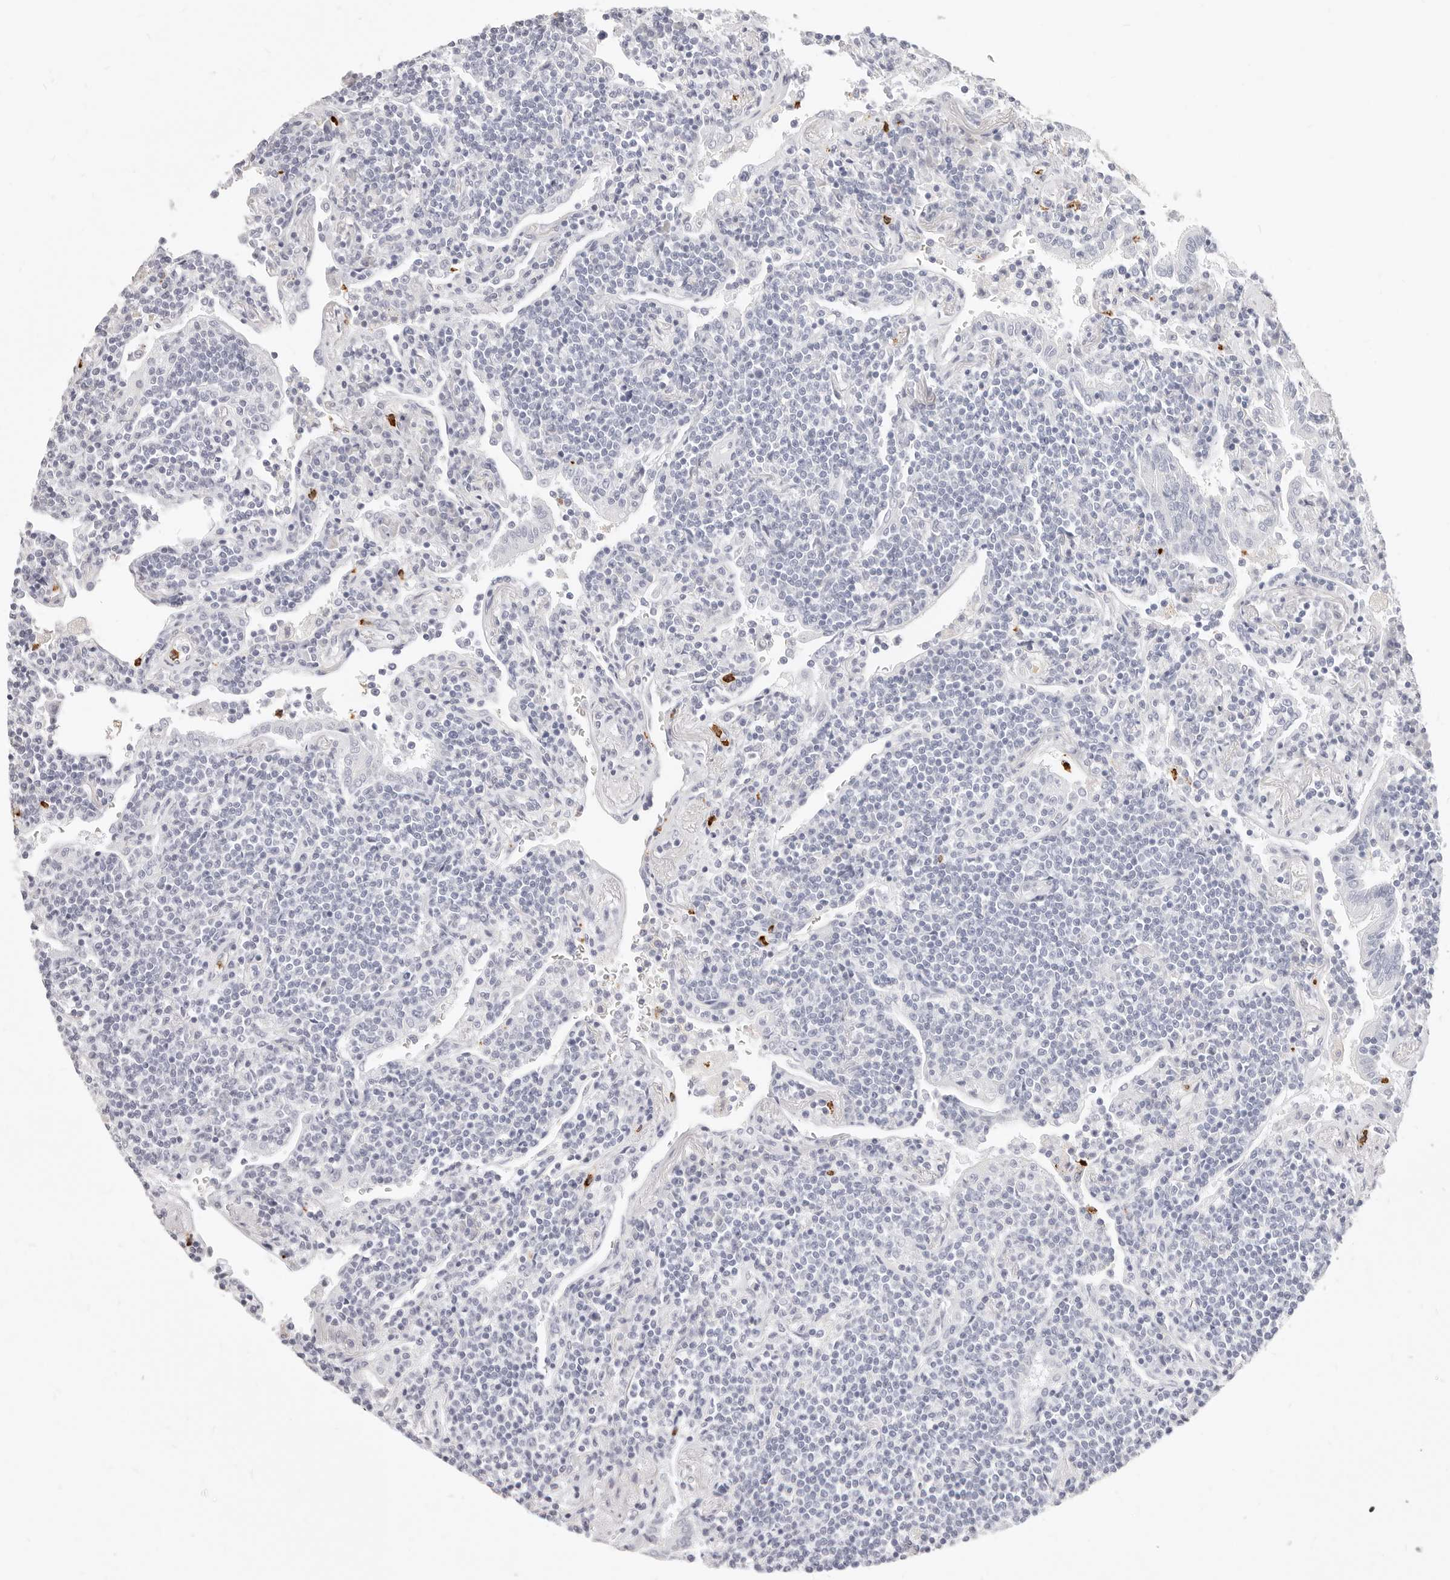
{"staining": {"intensity": "negative", "quantity": "none", "location": "none"}, "tissue": "lymphoma", "cell_type": "Tumor cells", "image_type": "cancer", "snomed": [{"axis": "morphology", "description": "Malignant lymphoma, non-Hodgkin's type, Low grade"}, {"axis": "topography", "description": "Lung"}], "caption": "DAB immunohistochemical staining of human malignant lymphoma, non-Hodgkin's type (low-grade) shows no significant expression in tumor cells.", "gene": "CAMP", "patient": {"sex": "female", "age": 71}}